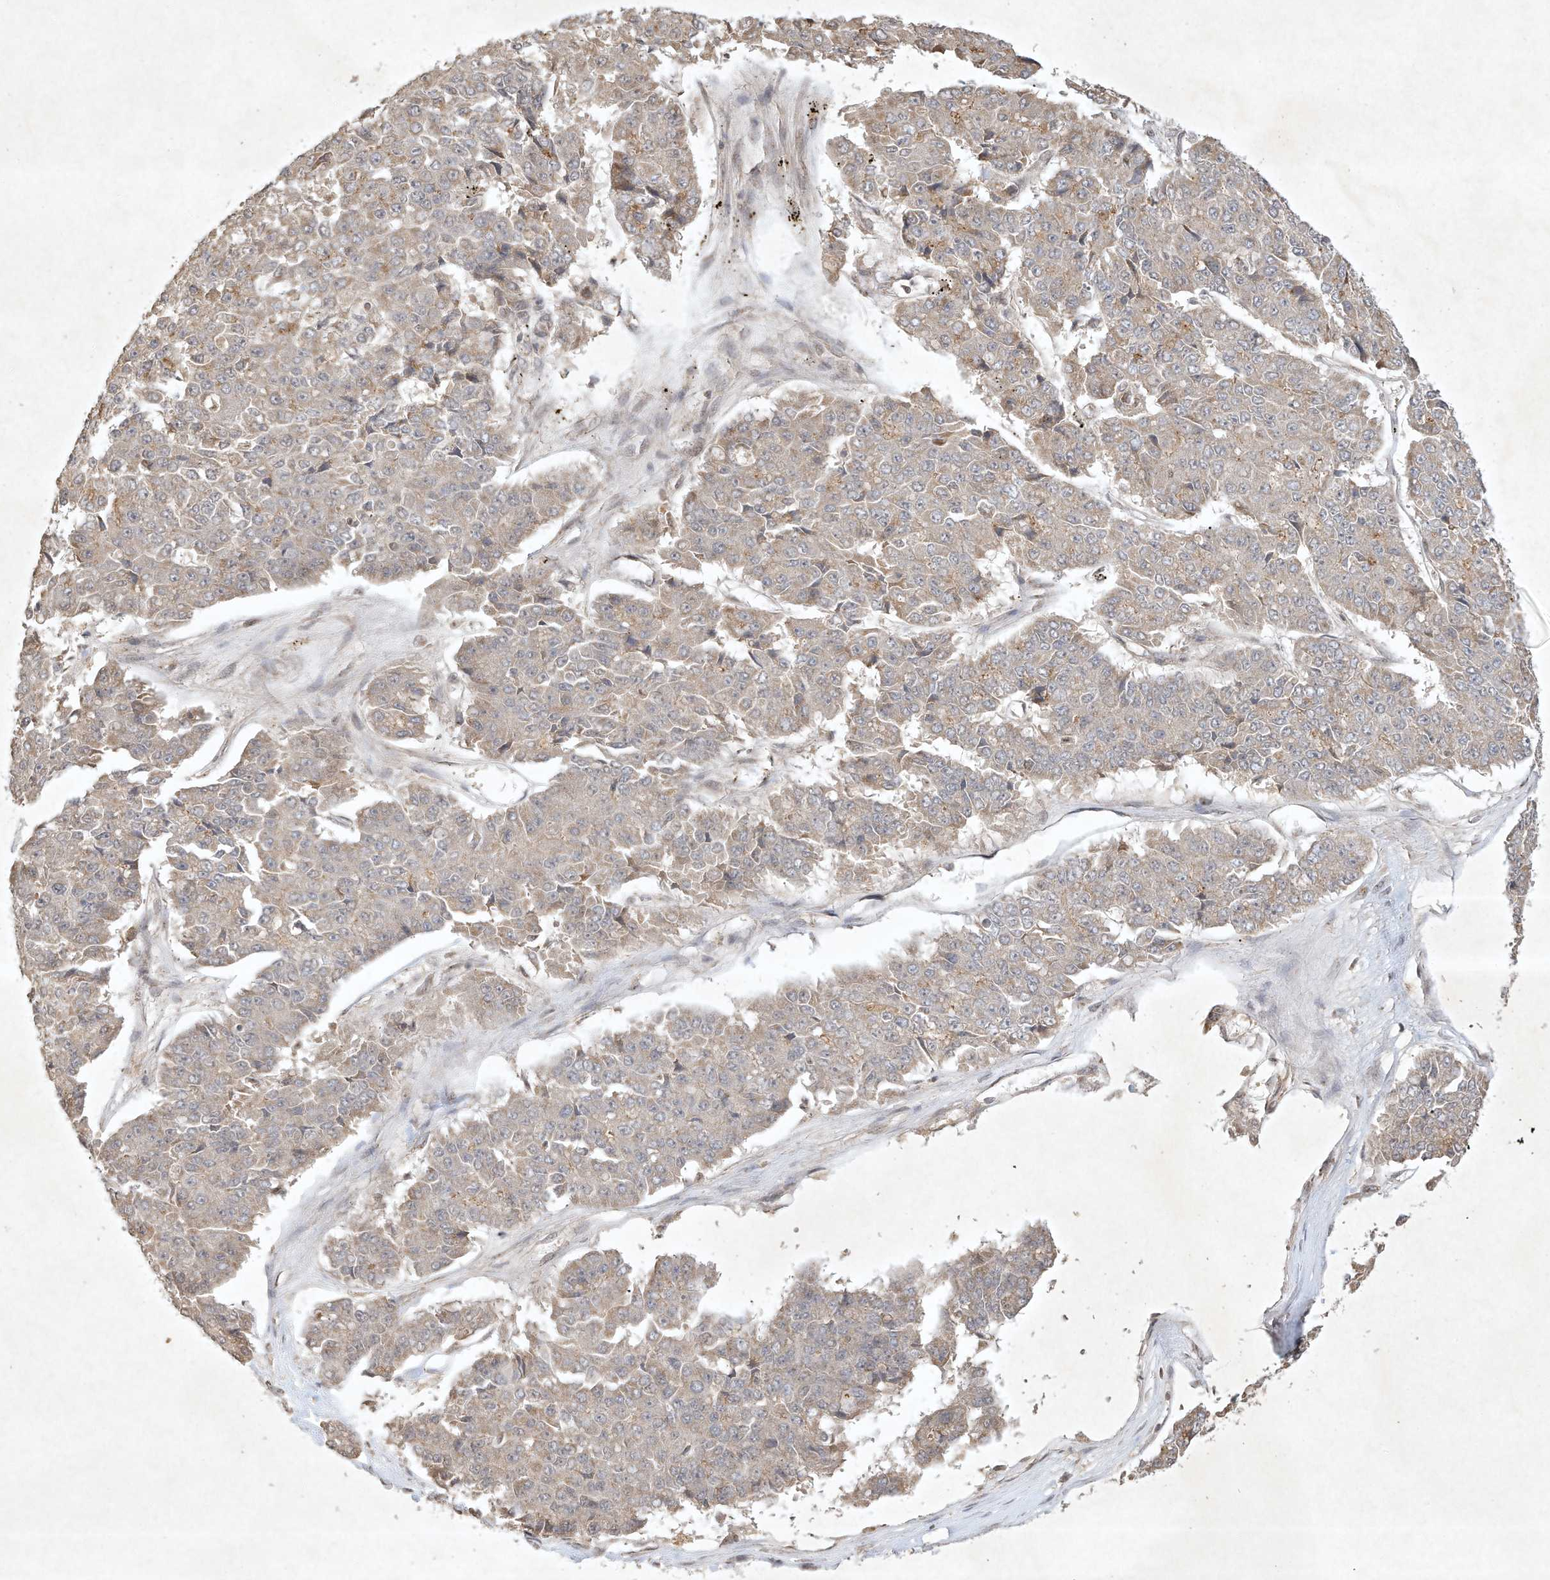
{"staining": {"intensity": "weak", "quantity": "25%-75%", "location": "cytoplasmic/membranous"}, "tissue": "pancreatic cancer", "cell_type": "Tumor cells", "image_type": "cancer", "snomed": [{"axis": "morphology", "description": "Adenocarcinoma, NOS"}, {"axis": "topography", "description": "Pancreas"}], "caption": "Brown immunohistochemical staining in human adenocarcinoma (pancreatic) exhibits weak cytoplasmic/membranous expression in about 25%-75% of tumor cells.", "gene": "BTRC", "patient": {"sex": "male", "age": 50}}